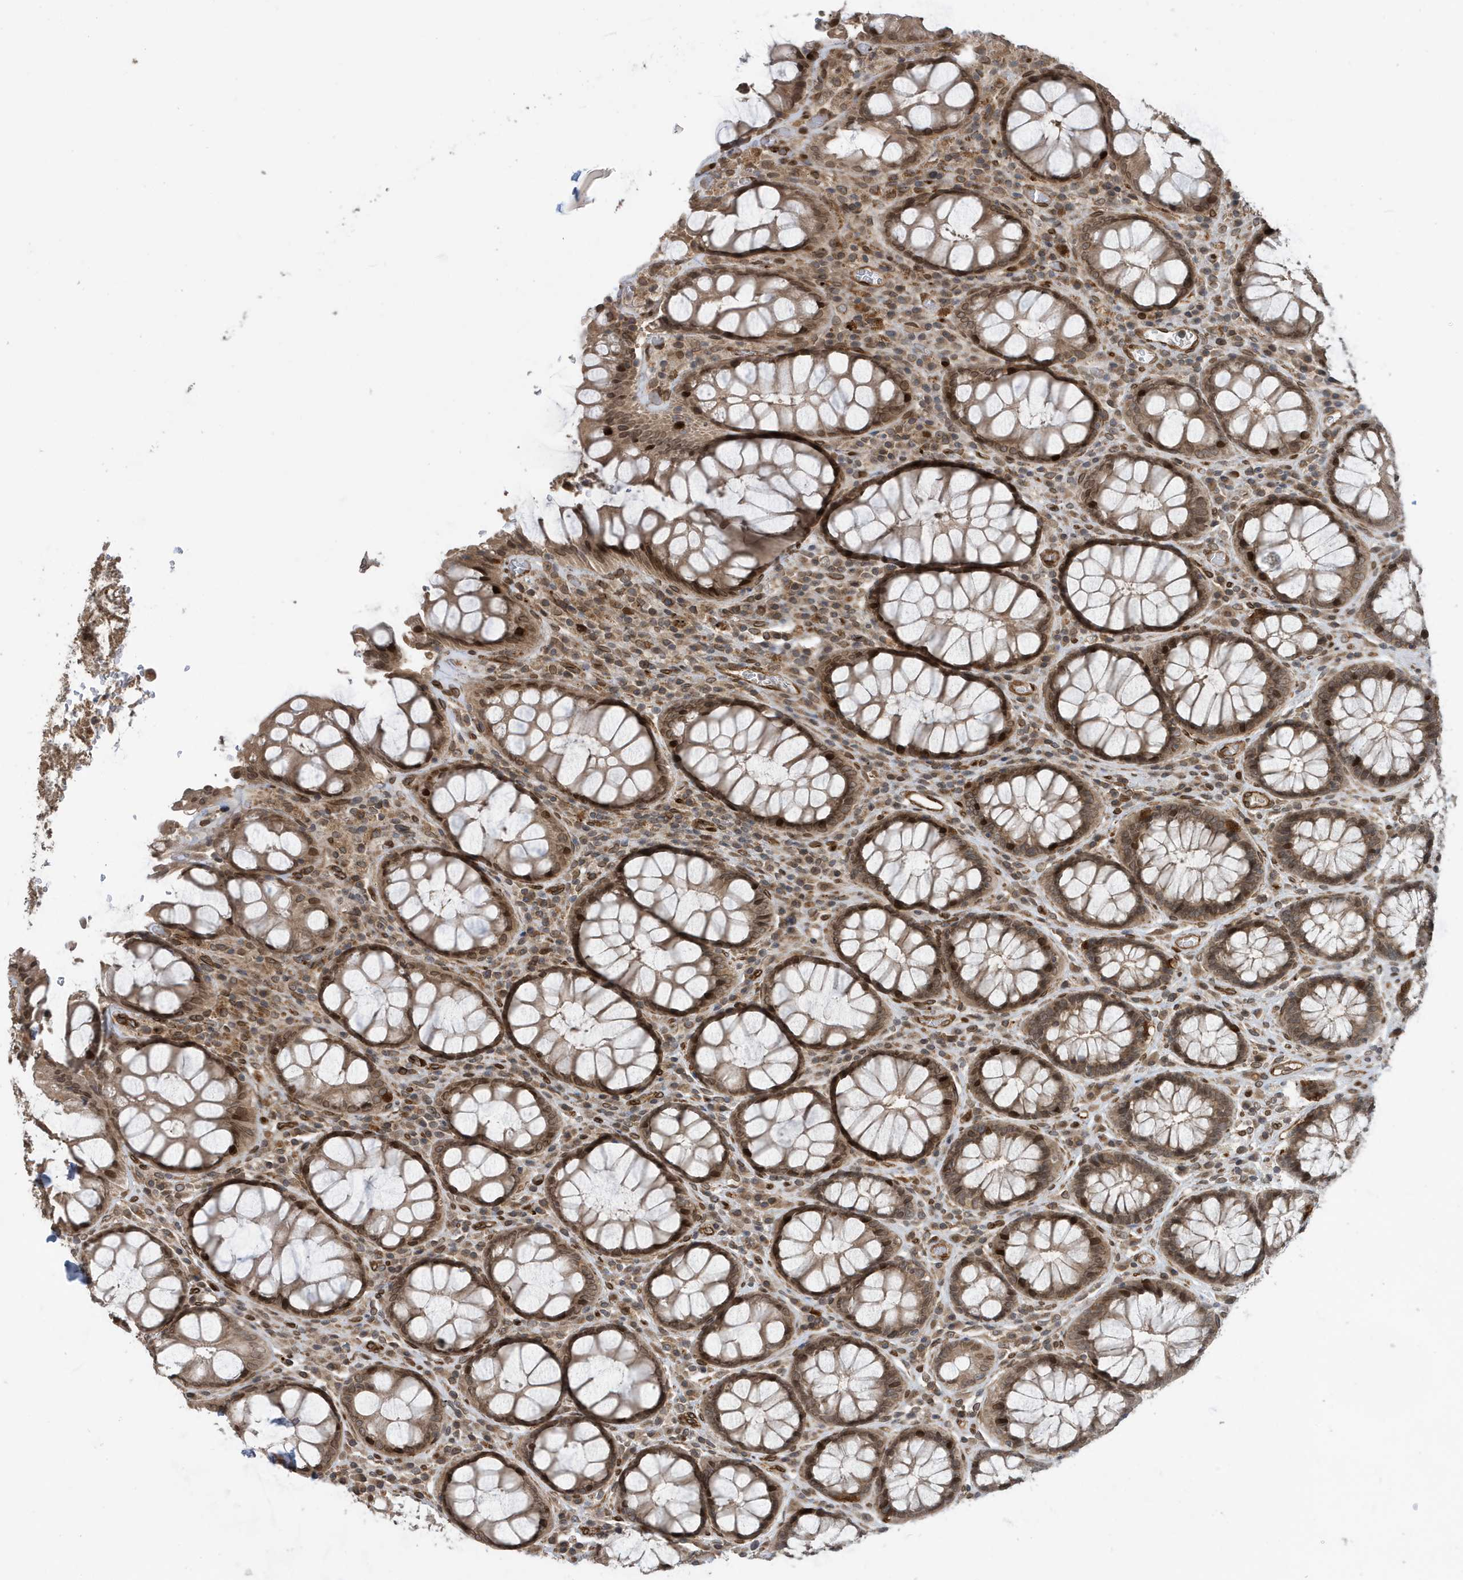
{"staining": {"intensity": "moderate", "quantity": ">75%", "location": "cytoplasmic/membranous,nuclear"}, "tissue": "rectum", "cell_type": "Glandular cells", "image_type": "normal", "snomed": [{"axis": "morphology", "description": "Normal tissue, NOS"}, {"axis": "topography", "description": "Rectum"}], "caption": "High-magnification brightfield microscopy of benign rectum stained with DAB (brown) and counterstained with hematoxylin (blue). glandular cells exhibit moderate cytoplasmic/membranous,nuclear positivity is seen in approximately>75% of cells. (brown staining indicates protein expression, while blue staining denotes nuclei).", "gene": "DUSP18", "patient": {"sex": "male", "age": 64}}